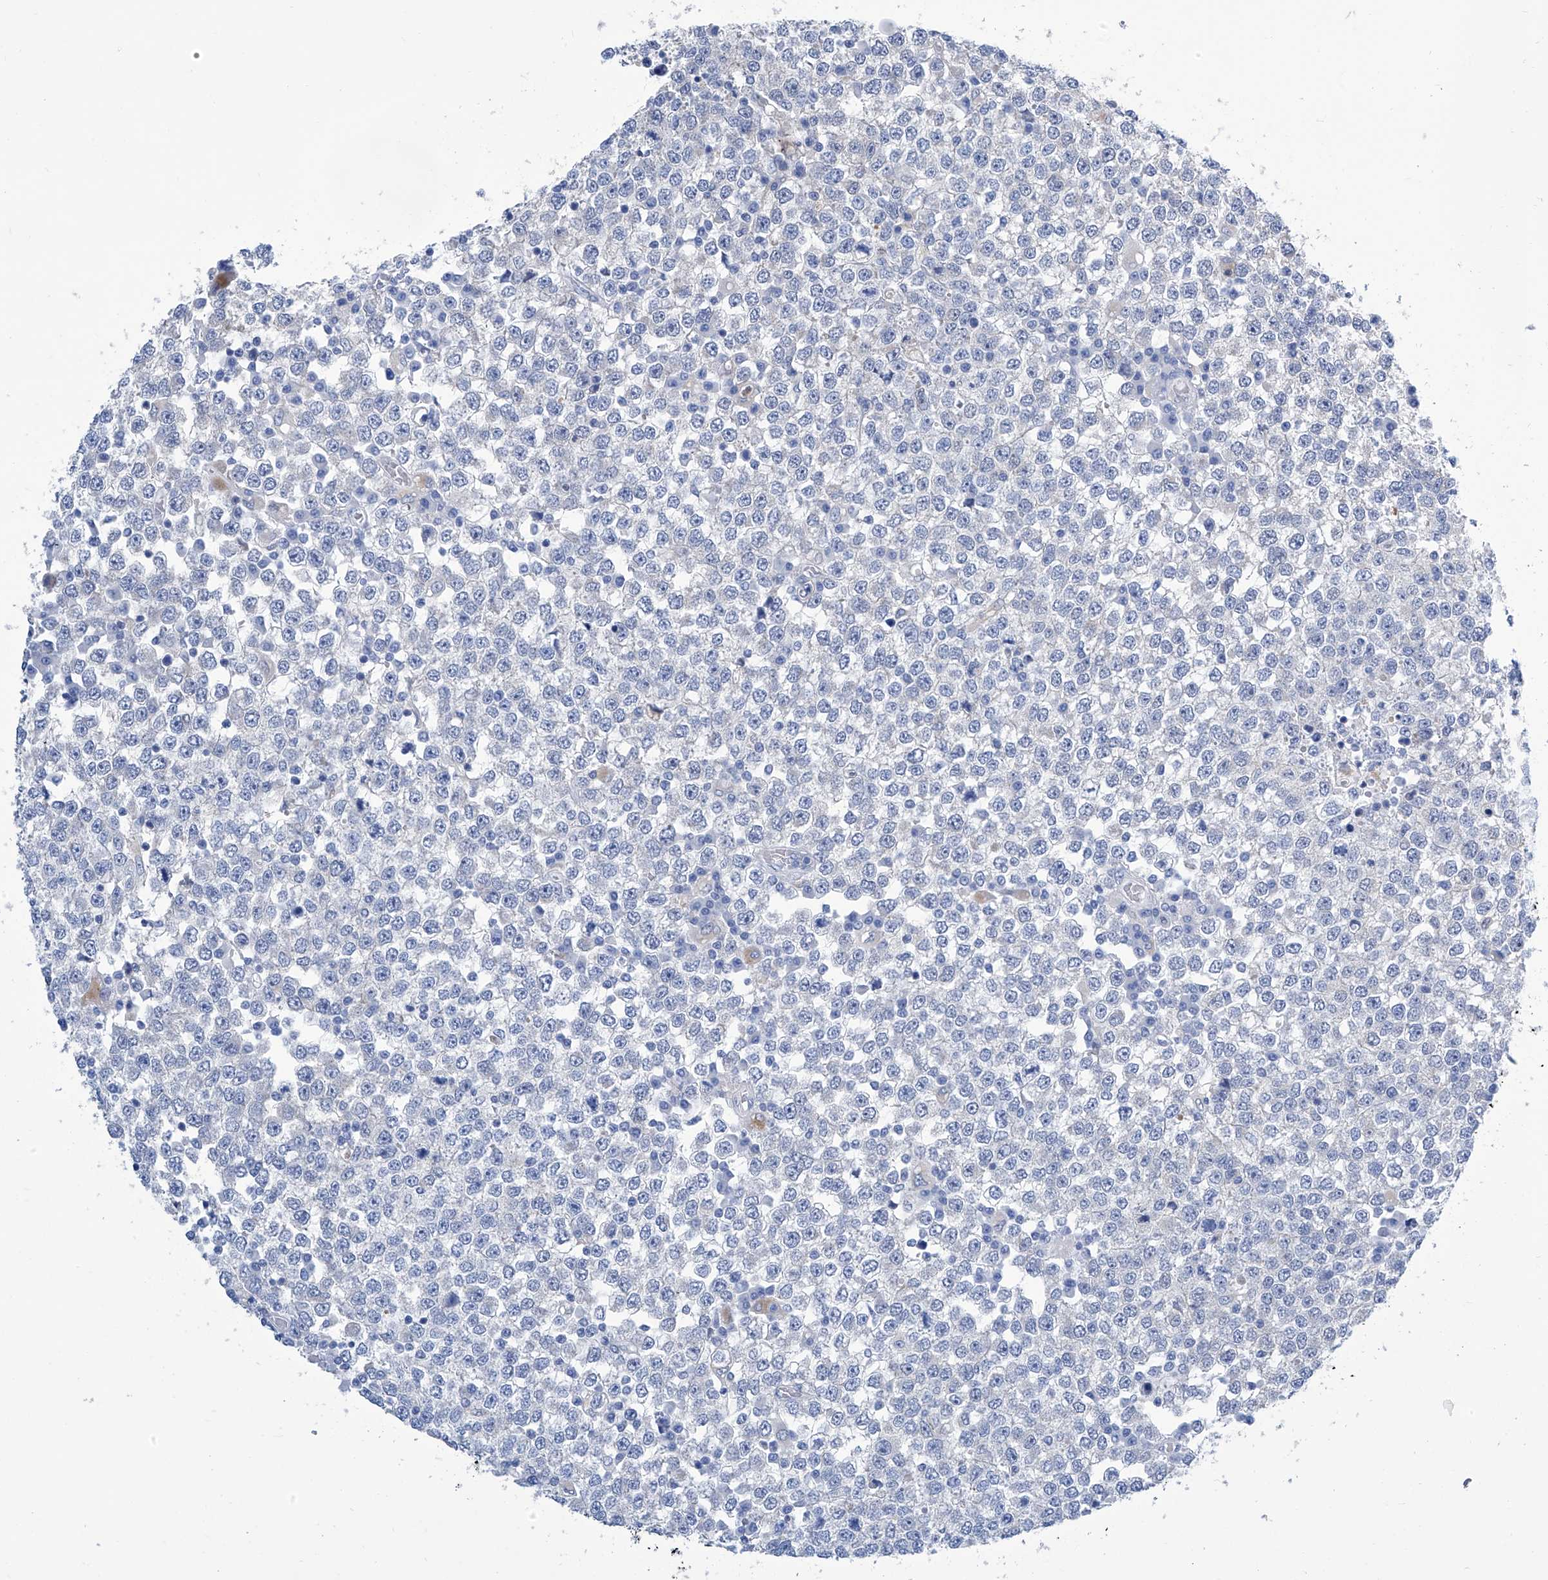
{"staining": {"intensity": "negative", "quantity": "none", "location": "none"}, "tissue": "testis cancer", "cell_type": "Tumor cells", "image_type": "cancer", "snomed": [{"axis": "morphology", "description": "Seminoma, NOS"}, {"axis": "topography", "description": "Testis"}], "caption": "Immunohistochemistry (IHC) photomicrograph of neoplastic tissue: testis cancer (seminoma) stained with DAB (3,3'-diaminobenzidine) shows no significant protein expression in tumor cells.", "gene": "IMPA2", "patient": {"sex": "male", "age": 65}}